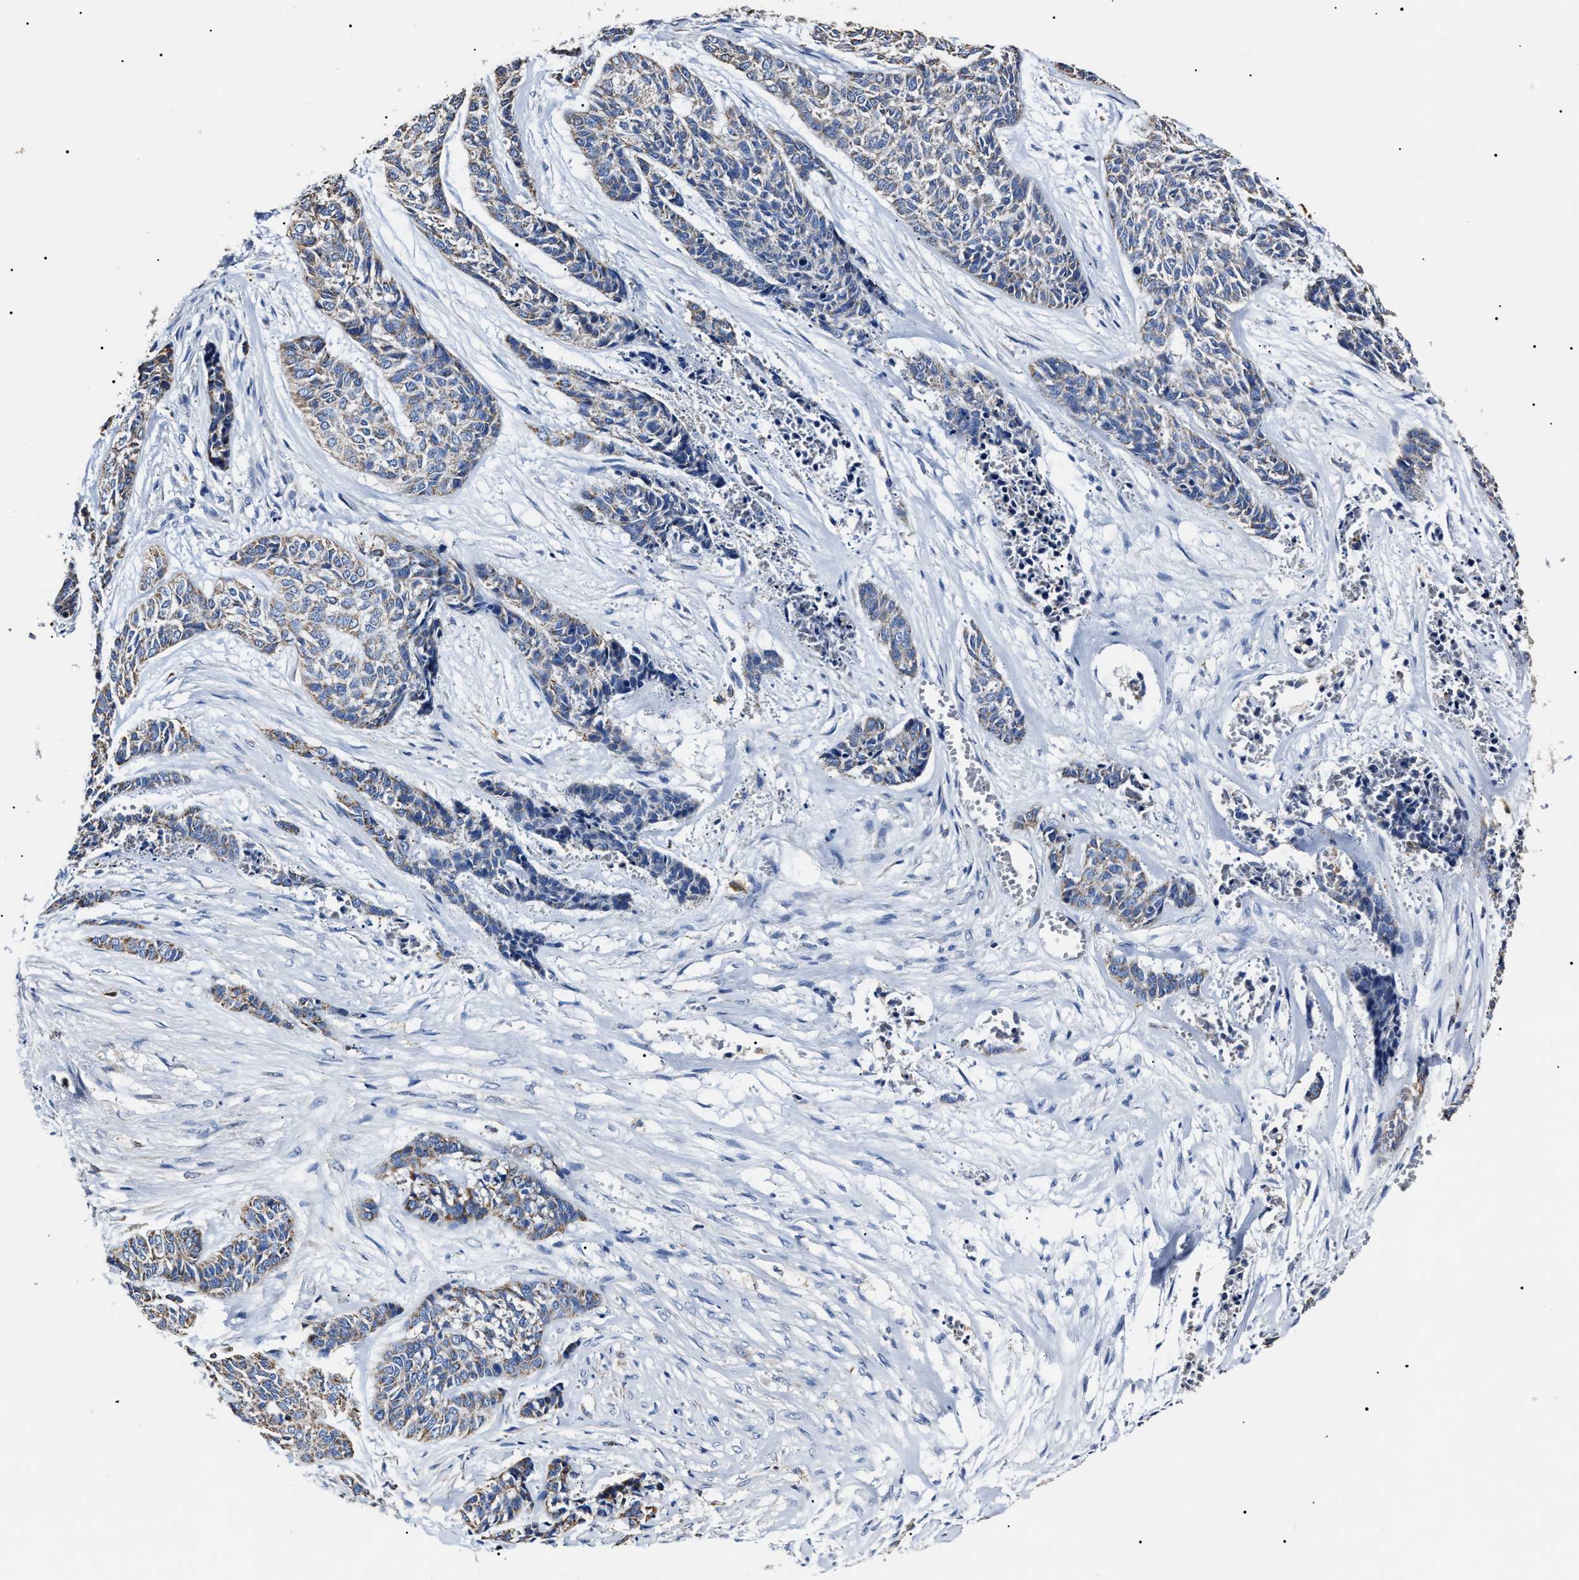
{"staining": {"intensity": "weak", "quantity": "<25%", "location": "cytoplasmic/membranous"}, "tissue": "skin cancer", "cell_type": "Tumor cells", "image_type": "cancer", "snomed": [{"axis": "morphology", "description": "Basal cell carcinoma"}, {"axis": "topography", "description": "Skin"}], "caption": "Tumor cells are negative for protein expression in human skin cancer.", "gene": "ALDH1A1", "patient": {"sex": "female", "age": 64}}